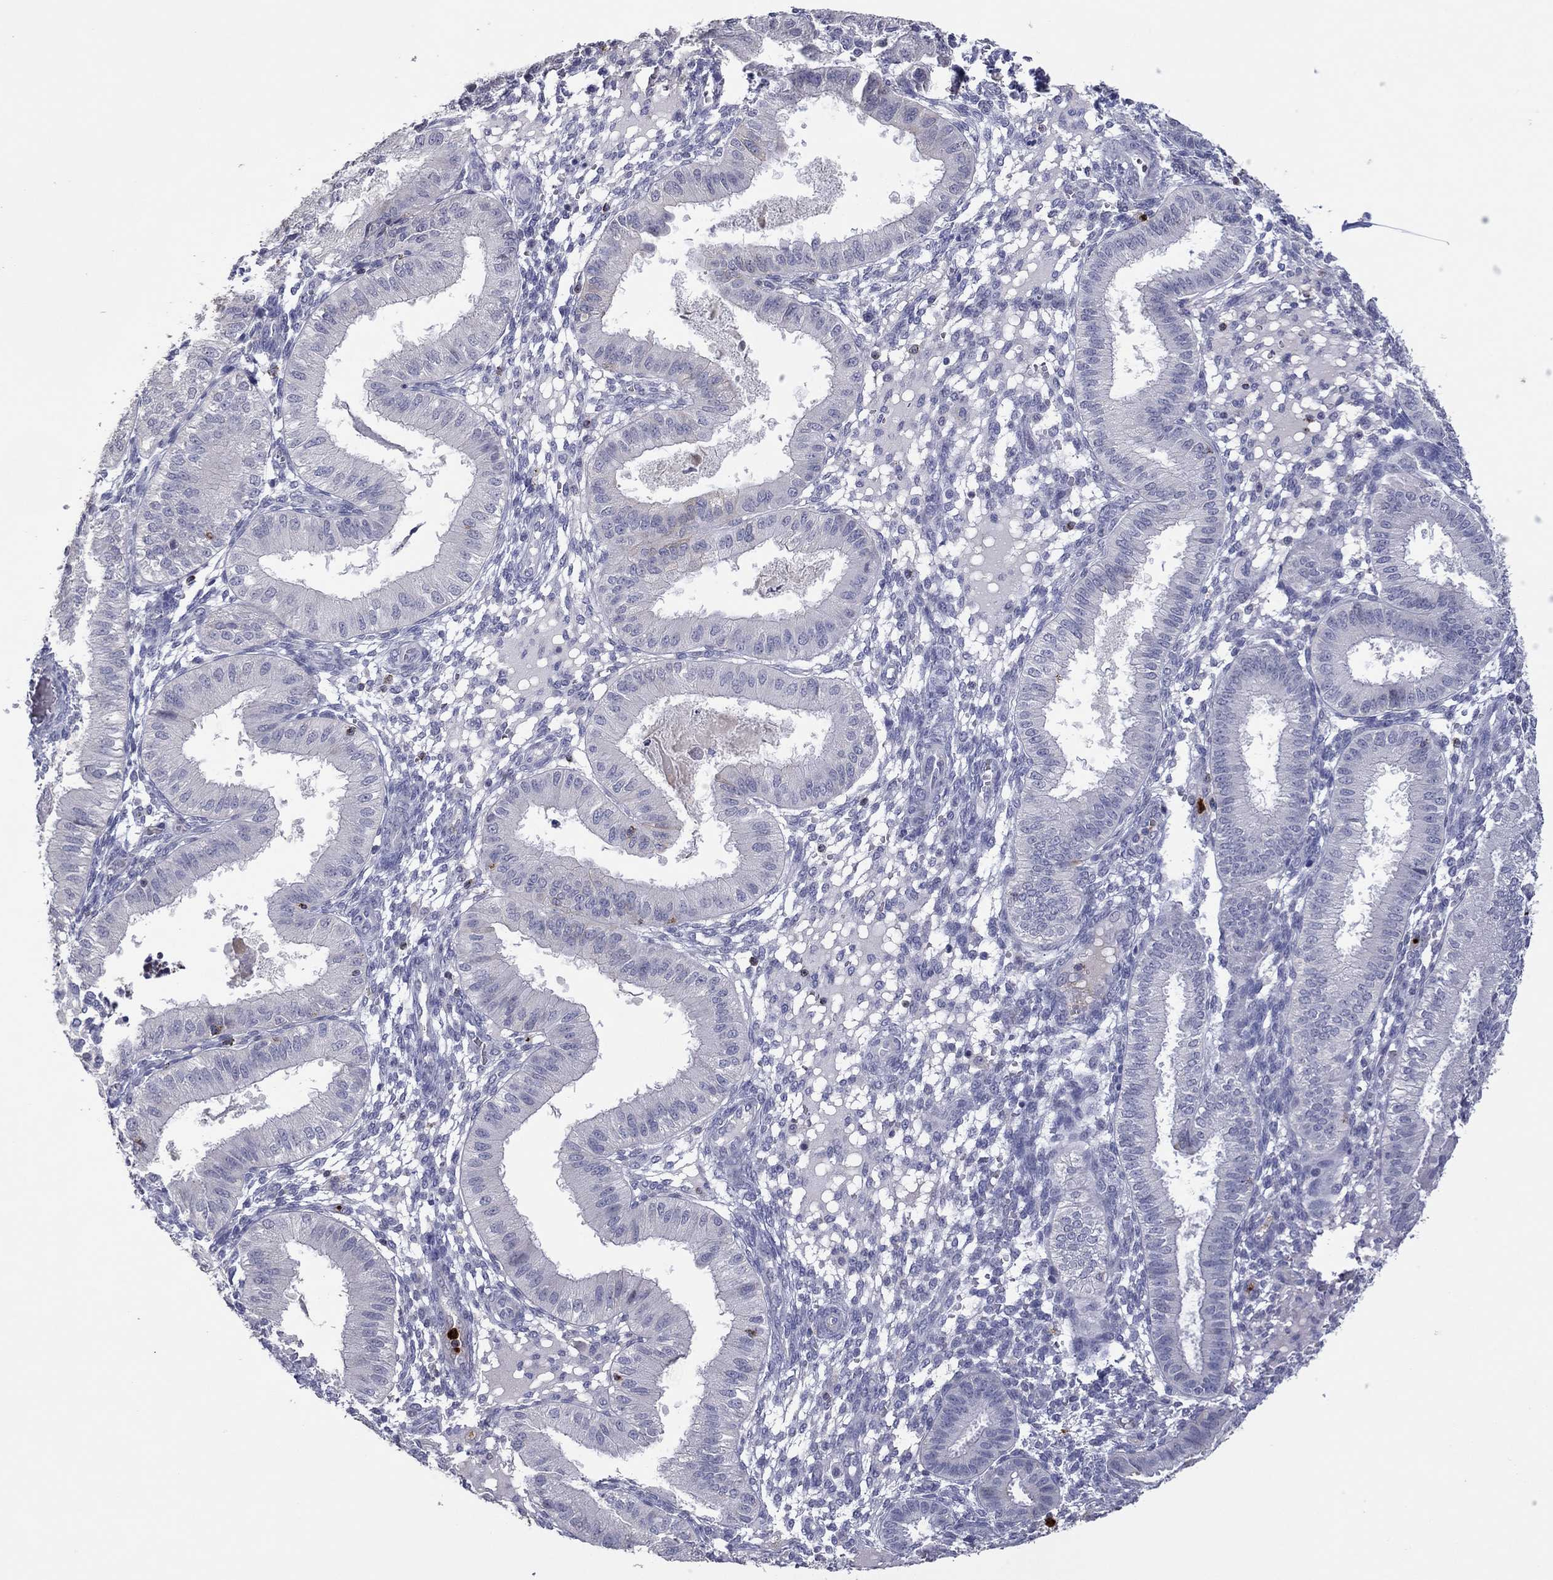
{"staining": {"intensity": "negative", "quantity": "none", "location": "none"}, "tissue": "endometrium", "cell_type": "Cells in endometrial stroma", "image_type": "normal", "snomed": [{"axis": "morphology", "description": "Normal tissue, NOS"}, {"axis": "topography", "description": "Endometrium"}], "caption": "Immunohistochemical staining of unremarkable human endometrium demonstrates no significant expression in cells in endometrial stroma.", "gene": "CCL5", "patient": {"sex": "female", "age": 43}}